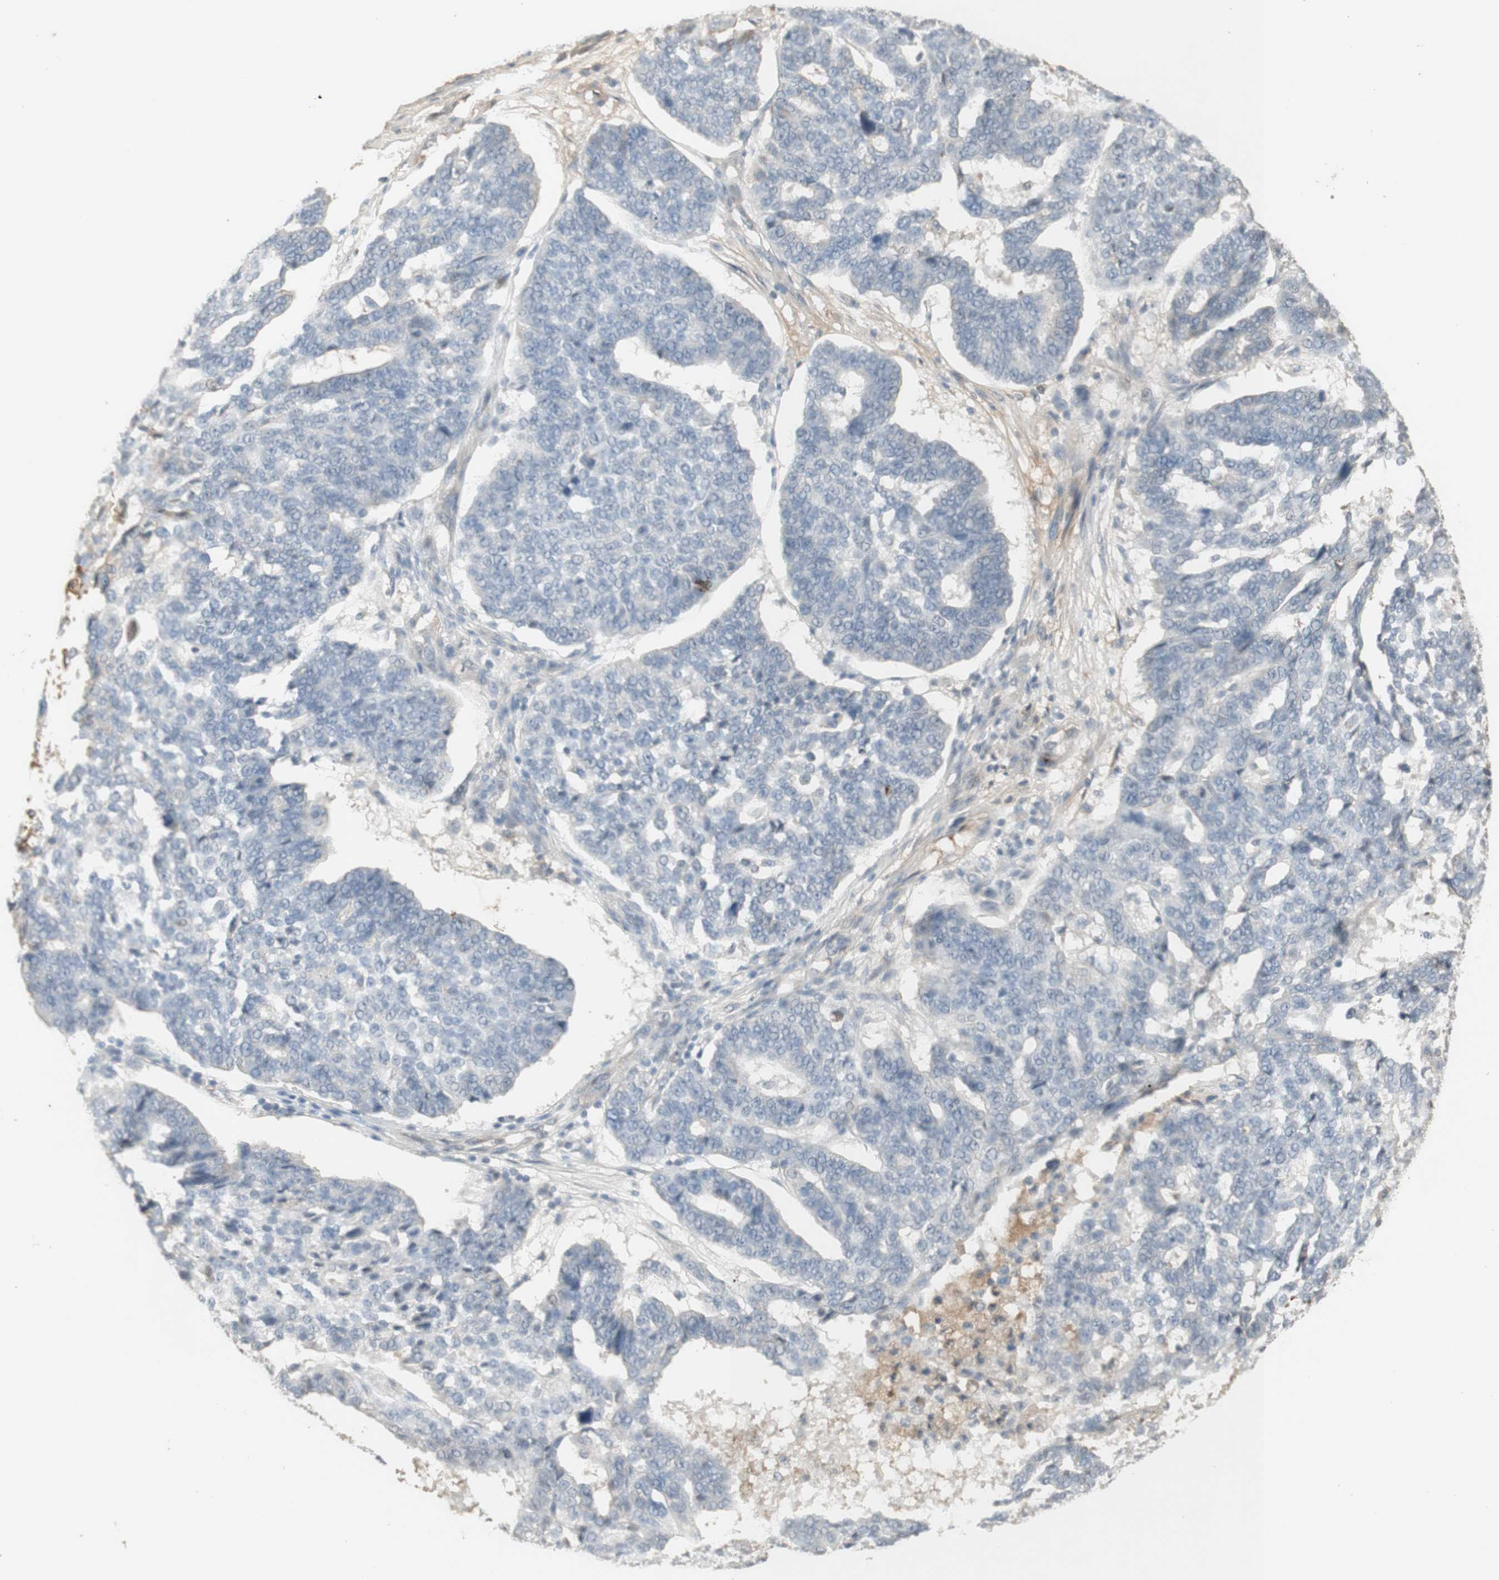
{"staining": {"intensity": "negative", "quantity": "none", "location": "none"}, "tissue": "ovarian cancer", "cell_type": "Tumor cells", "image_type": "cancer", "snomed": [{"axis": "morphology", "description": "Cystadenocarcinoma, serous, NOS"}, {"axis": "topography", "description": "Ovary"}], "caption": "Human ovarian serous cystadenocarcinoma stained for a protein using immunohistochemistry demonstrates no positivity in tumor cells.", "gene": "NID1", "patient": {"sex": "female", "age": 59}}